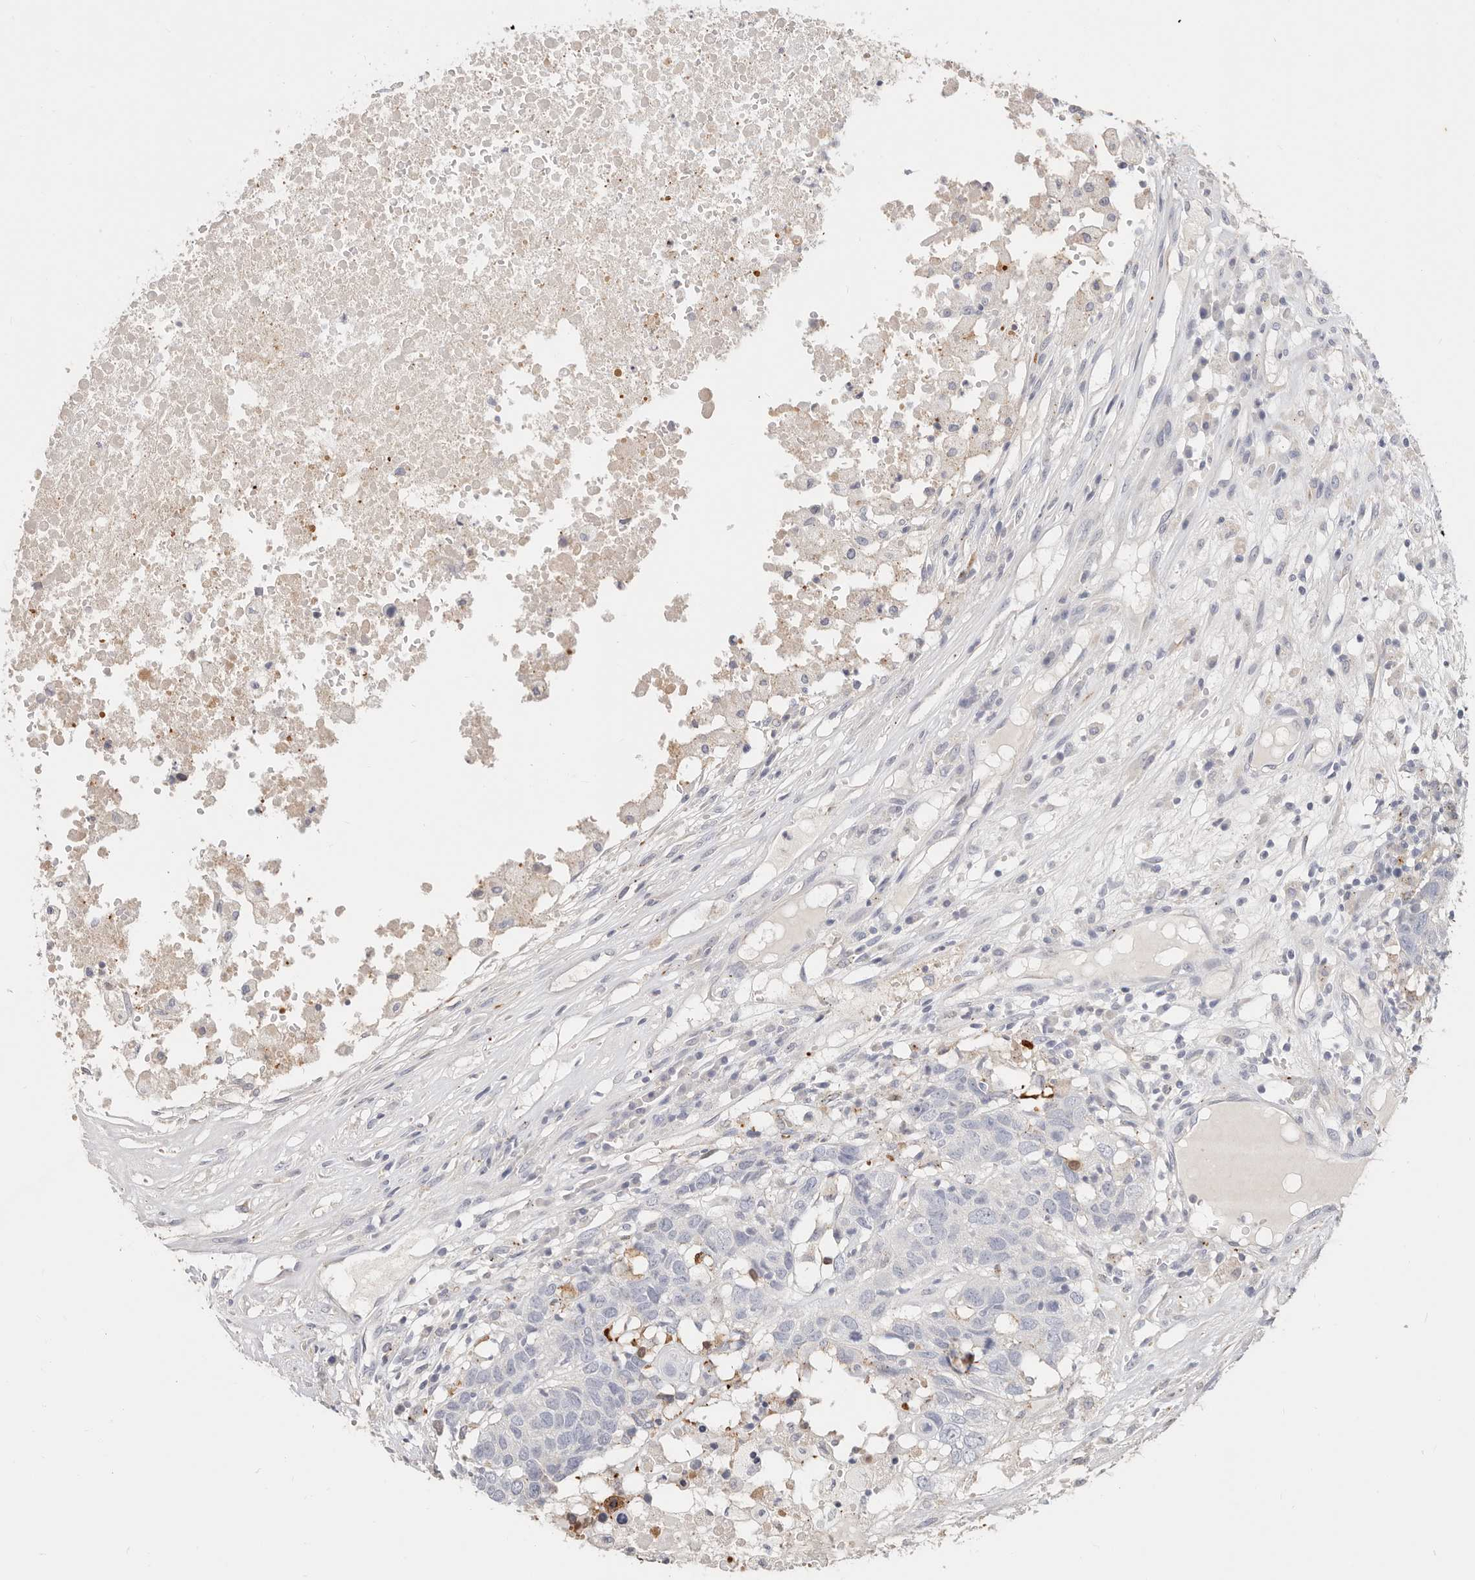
{"staining": {"intensity": "negative", "quantity": "none", "location": "none"}, "tissue": "head and neck cancer", "cell_type": "Tumor cells", "image_type": "cancer", "snomed": [{"axis": "morphology", "description": "Squamous cell carcinoma, NOS"}, {"axis": "topography", "description": "Head-Neck"}], "caption": "Human head and neck cancer (squamous cell carcinoma) stained for a protein using immunohistochemistry exhibits no positivity in tumor cells.", "gene": "ZRANB1", "patient": {"sex": "male", "age": 66}}